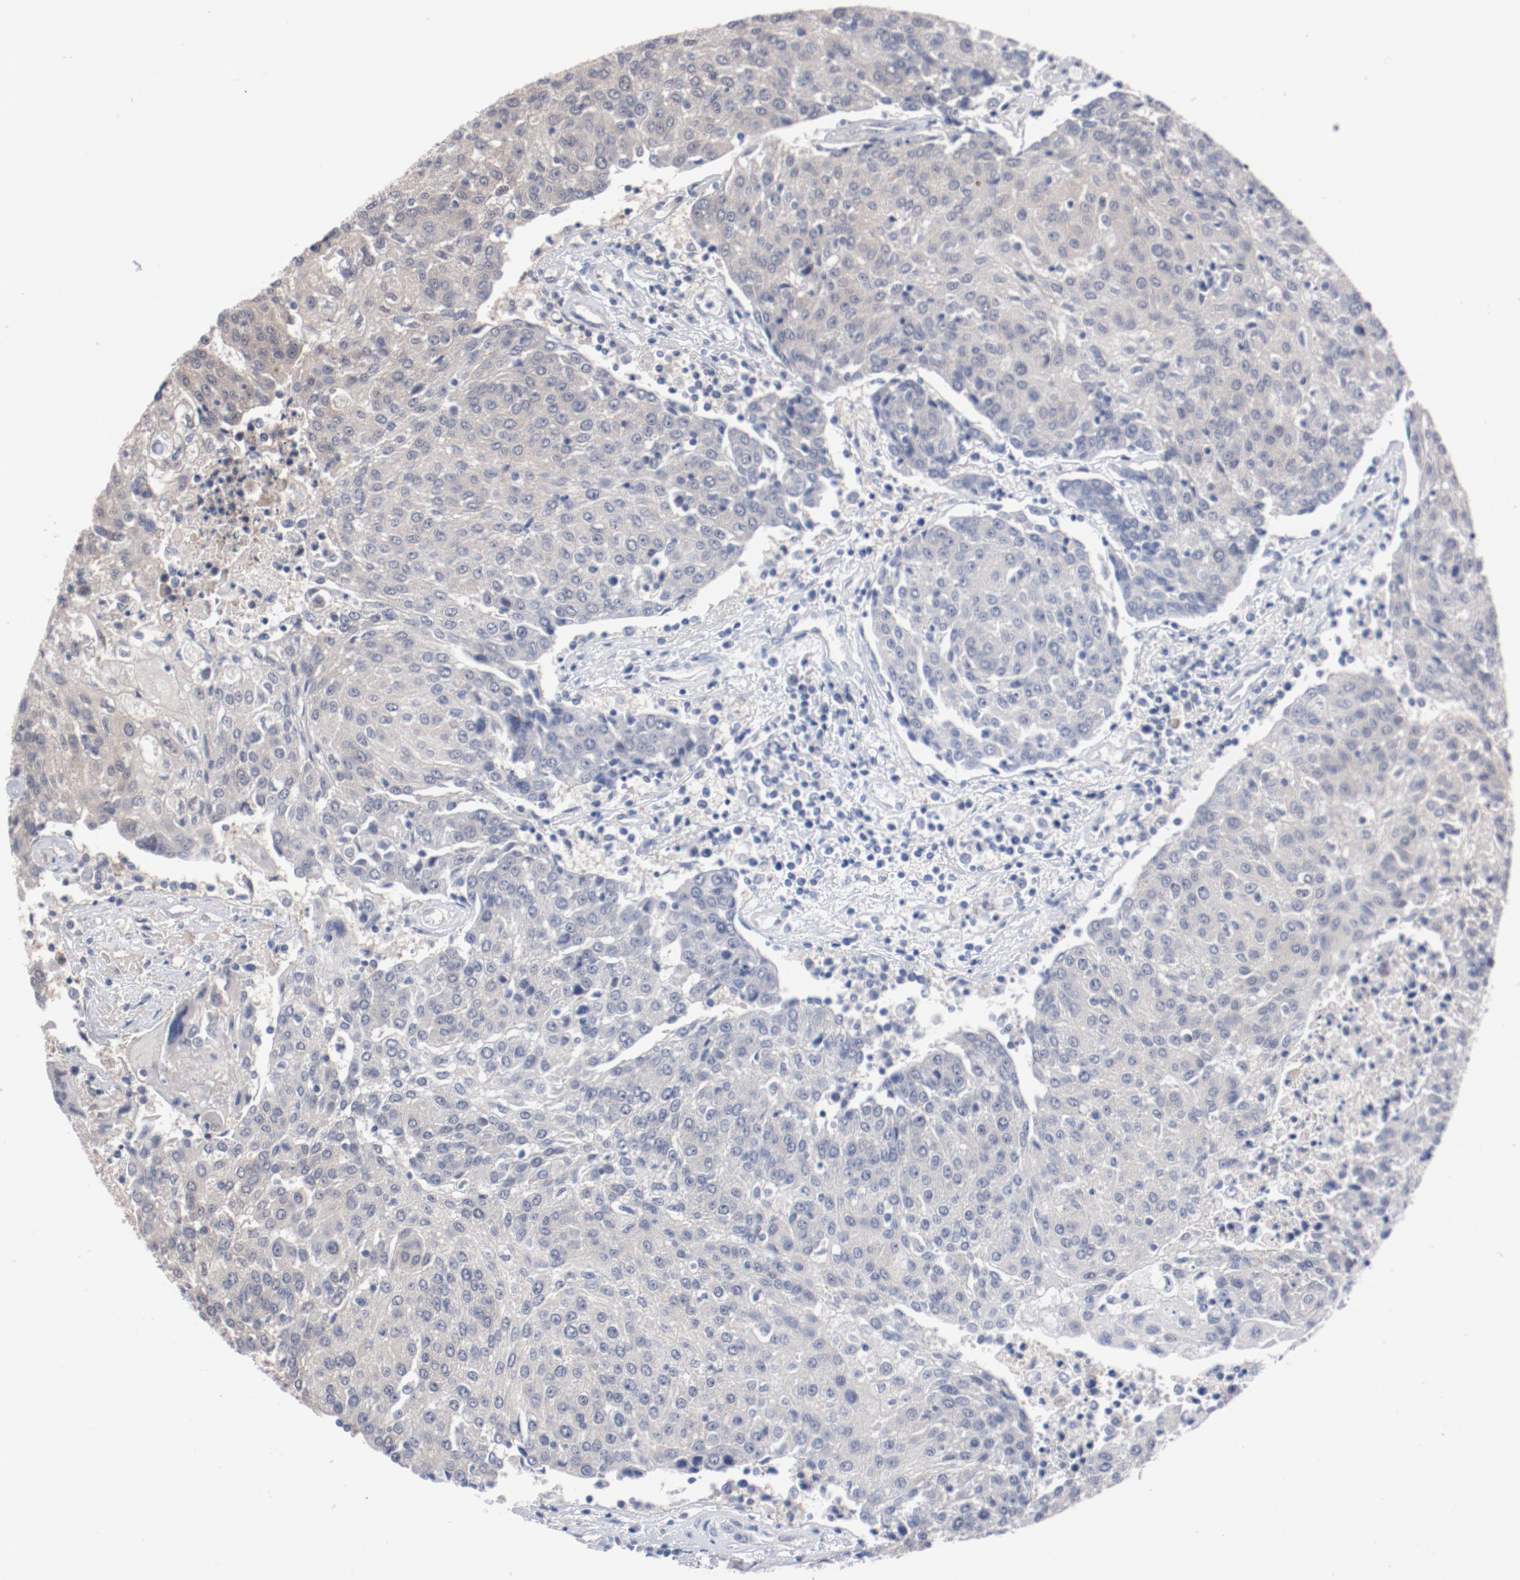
{"staining": {"intensity": "negative", "quantity": "none", "location": "none"}, "tissue": "urothelial cancer", "cell_type": "Tumor cells", "image_type": "cancer", "snomed": [{"axis": "morphology", "description": "Urothelial carcinoma, High grade"}, {"axis": "topography", "description": "Urinary bladder"}], "caption": "This is a image of immunohistochemistry (IHC) staining of high-grade urothelial carcinoma, which shows no positivity in tumor cells. Brightfield microscopy of IHC stained with DAB (brown) and hematoxylin (blue), captured at high magnification.", "gene": "PITPNM2", "patient": {"sex": "female", "age": 85}}